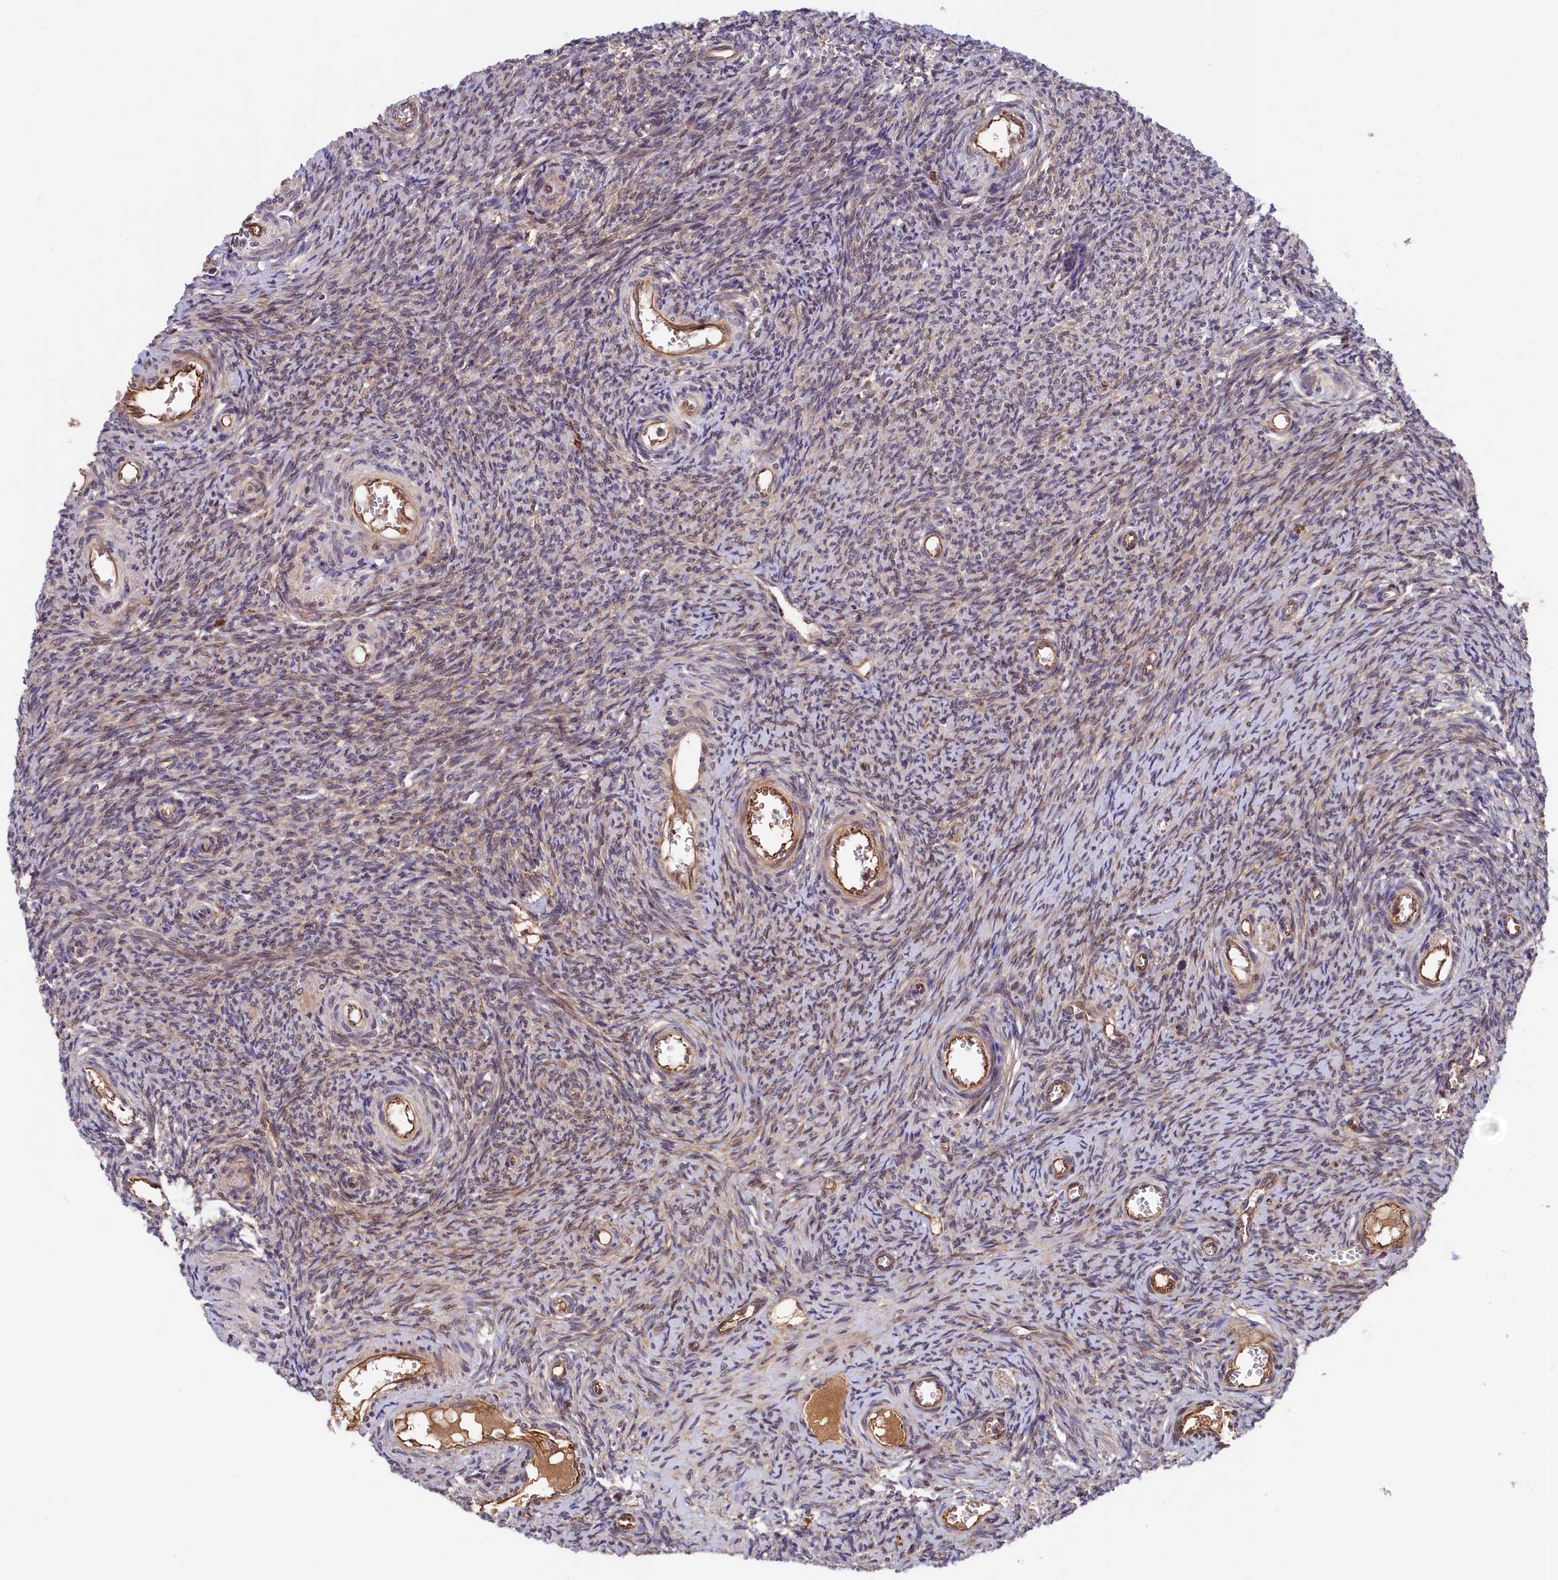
{"staining": {"intensity": "weak", "quantity": "25%-75%", "location": "cytoplasmic/membranous,nuclear"}, "tissue": "ovary", "cell_type": "Ovarian stroma cells", "image_type": "normal", "snomed": [{"axis": "morphology", "description": "Normal tissue, NOS"}, {"axis": "topography", "description": "Ovary"}], "caption": "The image demonstrates staining of benign ovary, revealing weak cytoplasmic/membranous,nuclear protein positivity (brown color) within ovarian stroma cells.", "gene": "ARL14EP", "patient": {"sex": "female", "age": 44}}